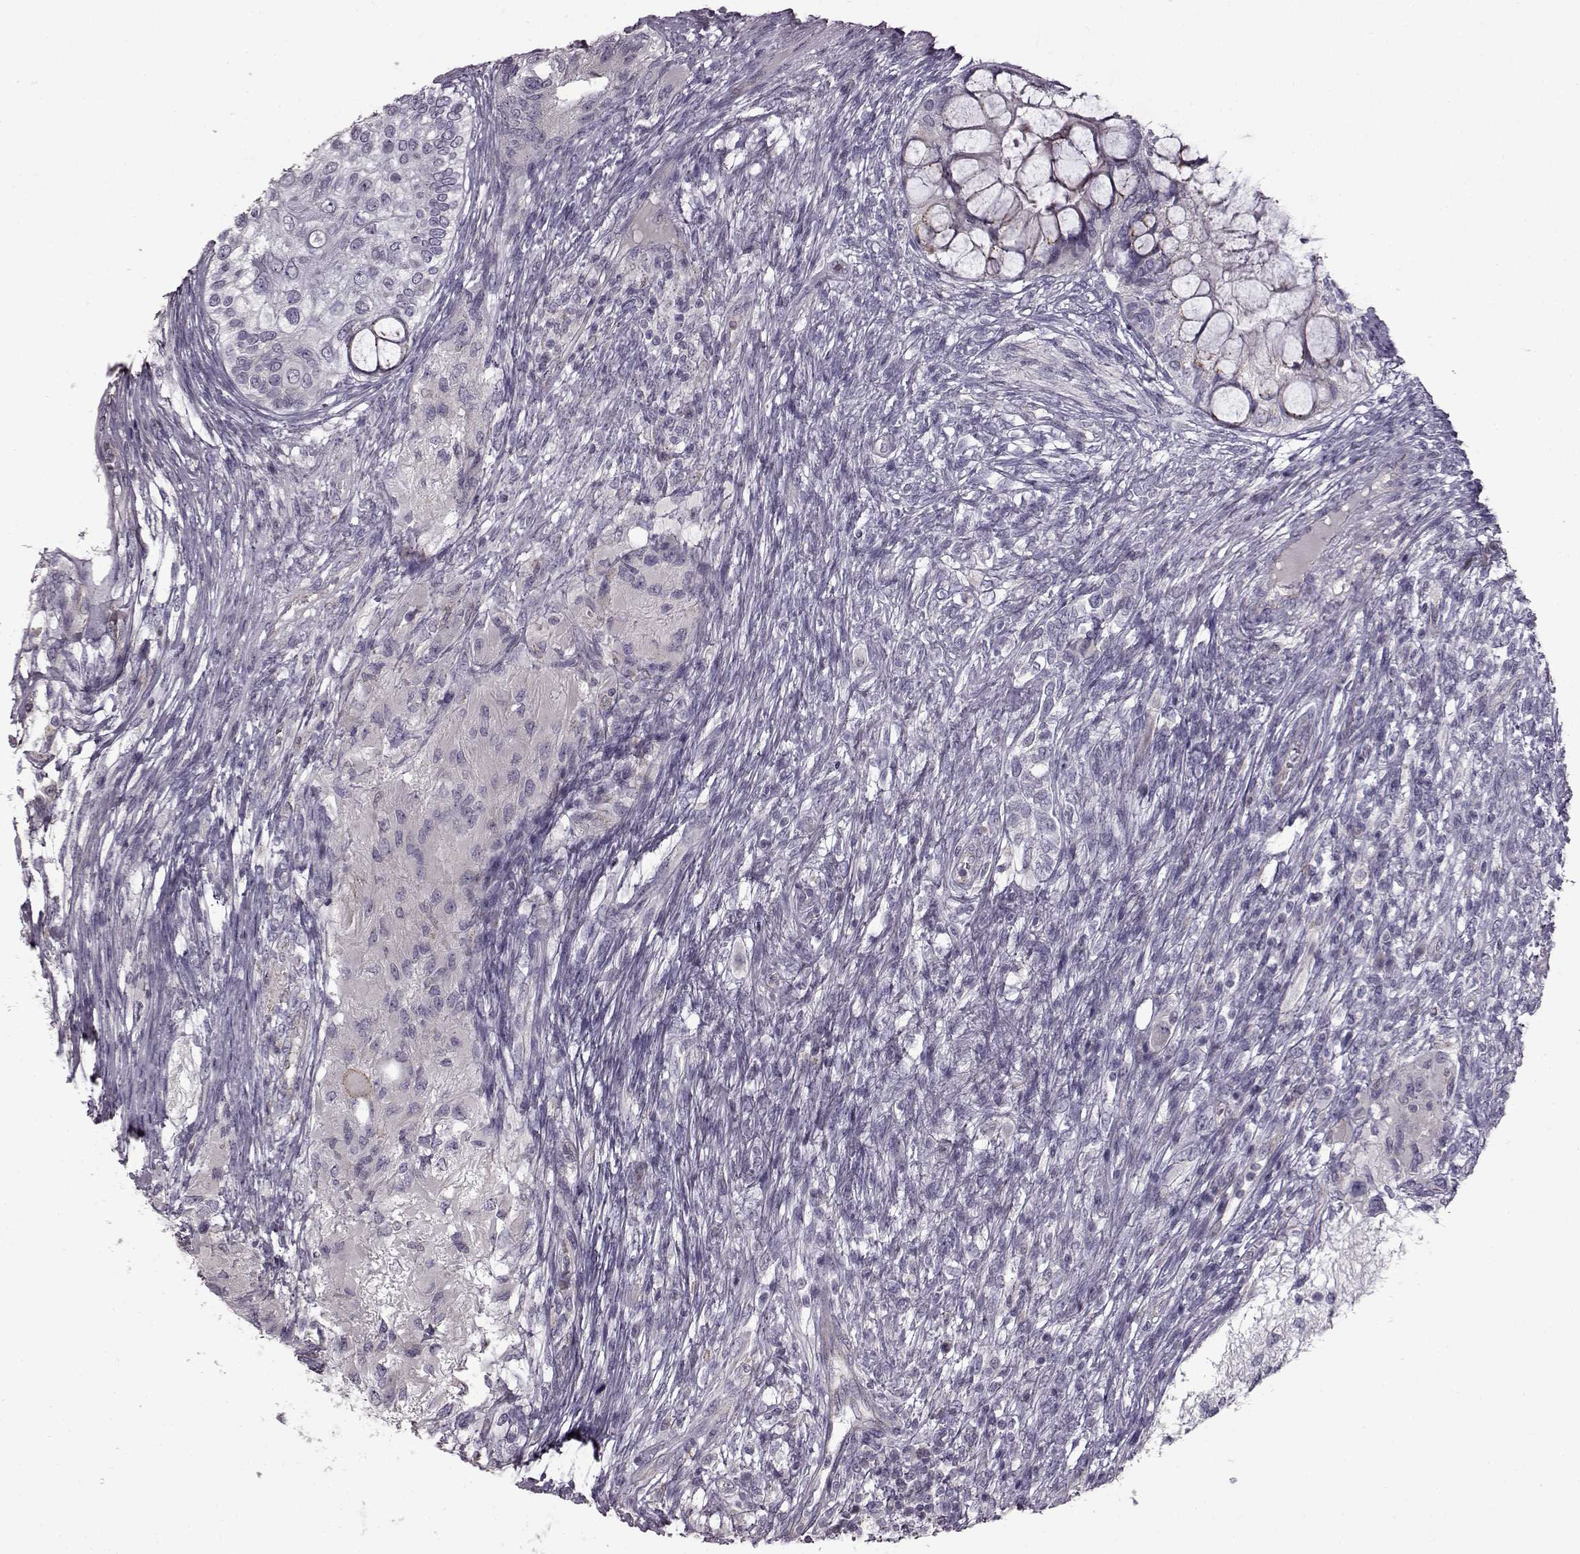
{"staining": {"intensity": "negative", "quantity": "none", "location": "none"}, "tissue": "testis cancer", "cell_type": "Tumor cells", "image_type": "cancer", "snomed": [{"axis": "morphology", "description": "Seminoma, NOS"}, {"axis": "morphology", "description": "Carcinoma, Embryonal, NOS"}, {"axis": "topography", "description": "Testis"}], "caption": "The immunohistochemistry micrograph has no significant expression in tumor cells of testis cancer (seminoma) tissue. (Brightfield microscopy of DAB (3,3'-diaminobenzidine) IHC at high magnification).", "gene": "B3GNT6", "patient": {"sex": "male", "age": 41}}